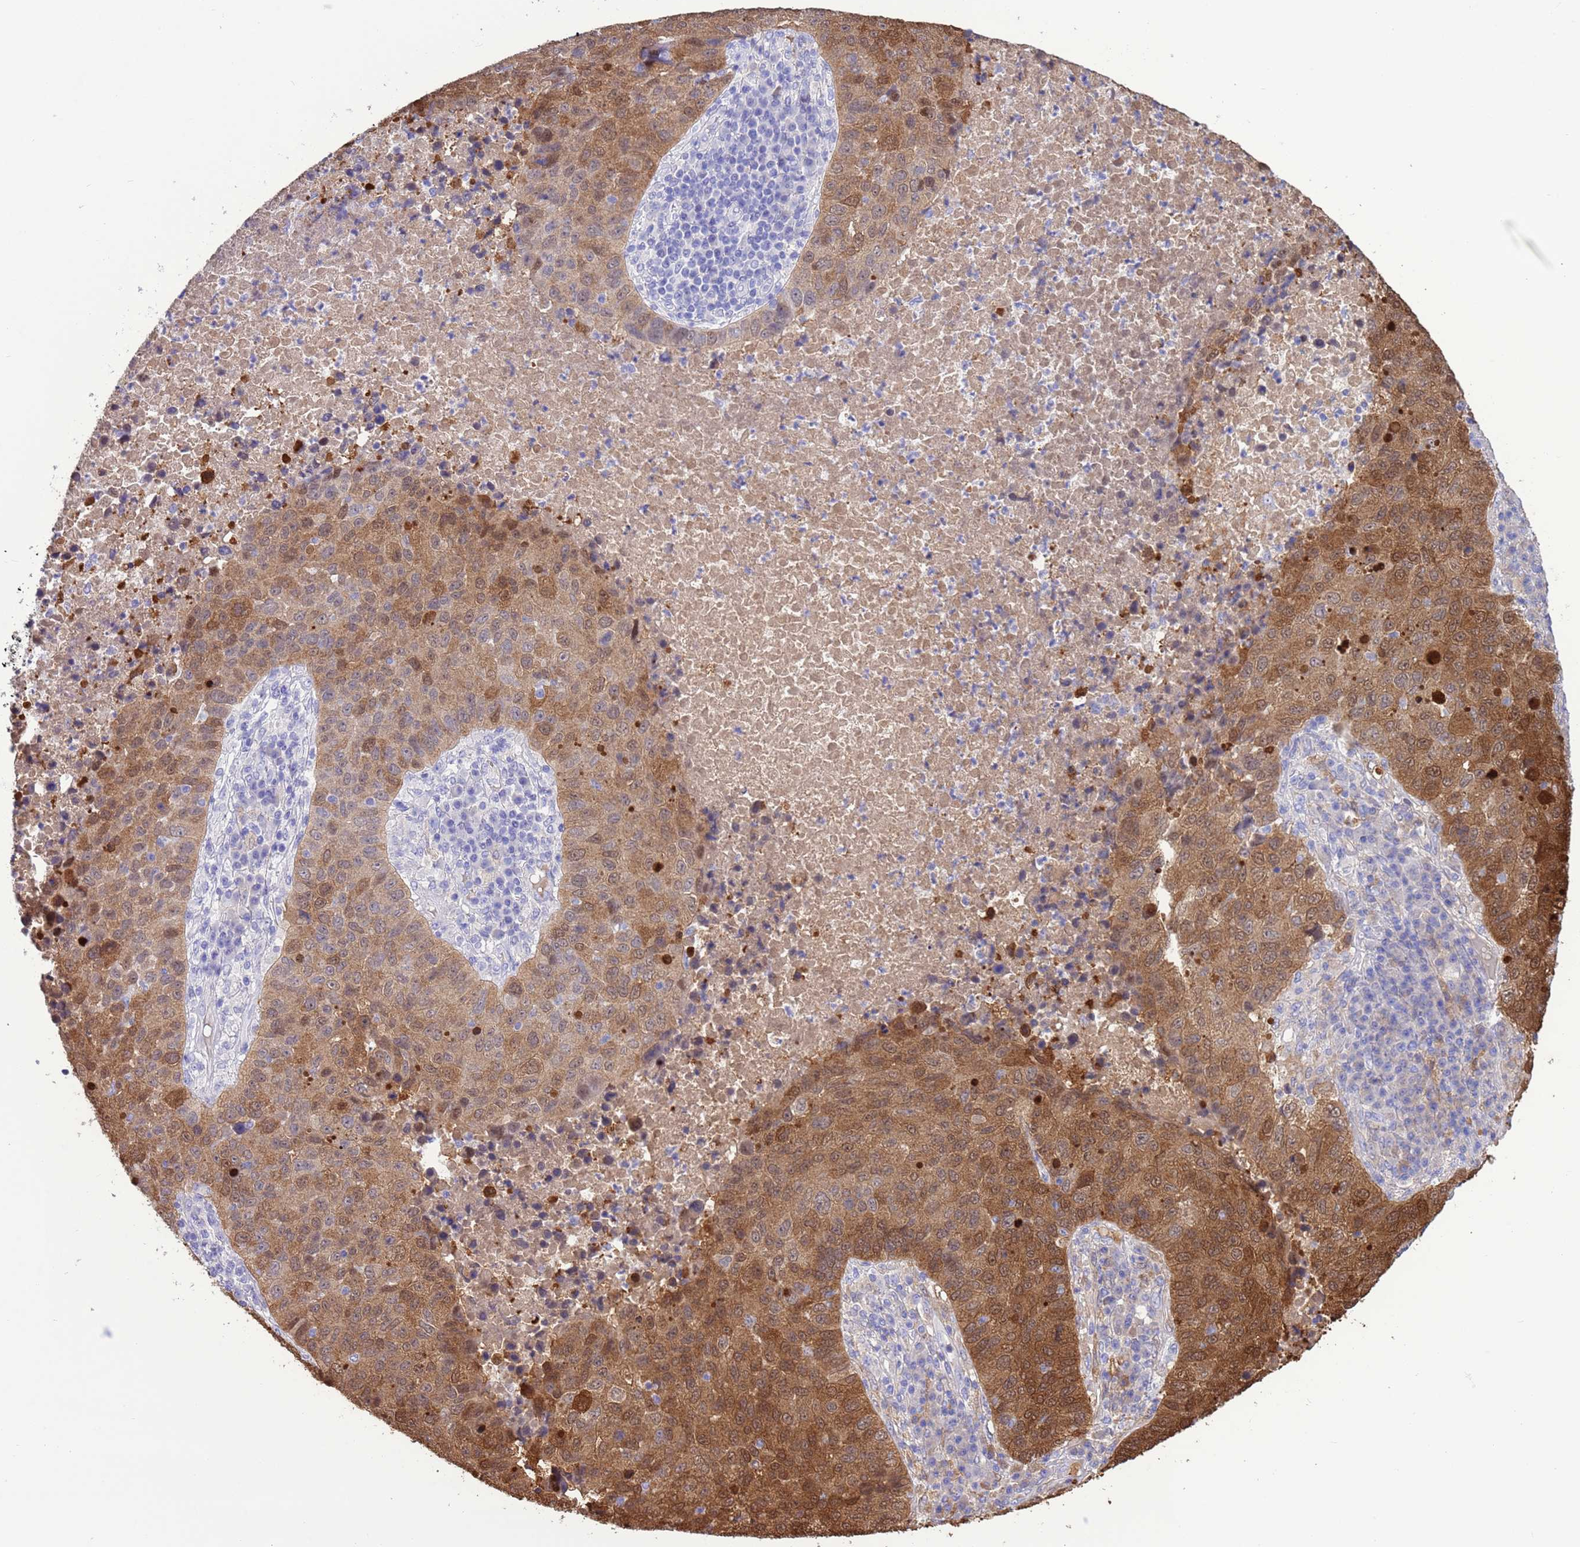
{"staining": {"intensity": "moderate", "quantity": ">75%", "location": "cytoplasmic/membranous"}, "tissue": "lung cancer", "cell_type": "Tumor cells", "image_type": "cancer", "snomed": [{"axis": "morphology", "description": "Squamous cell carcinoma, NOS"}, {"axis": "topography", "description": "Lung"}], "caption": "DAB (3,3'-diaminobenzidine) immunohistochemical staining of human lung cancer exhibits moderate cytoplasmic/membranous protein staining in about >75% of tumor cells.", "gene": "GSTM1", "patient": {"sex": "male", "age": 73}}